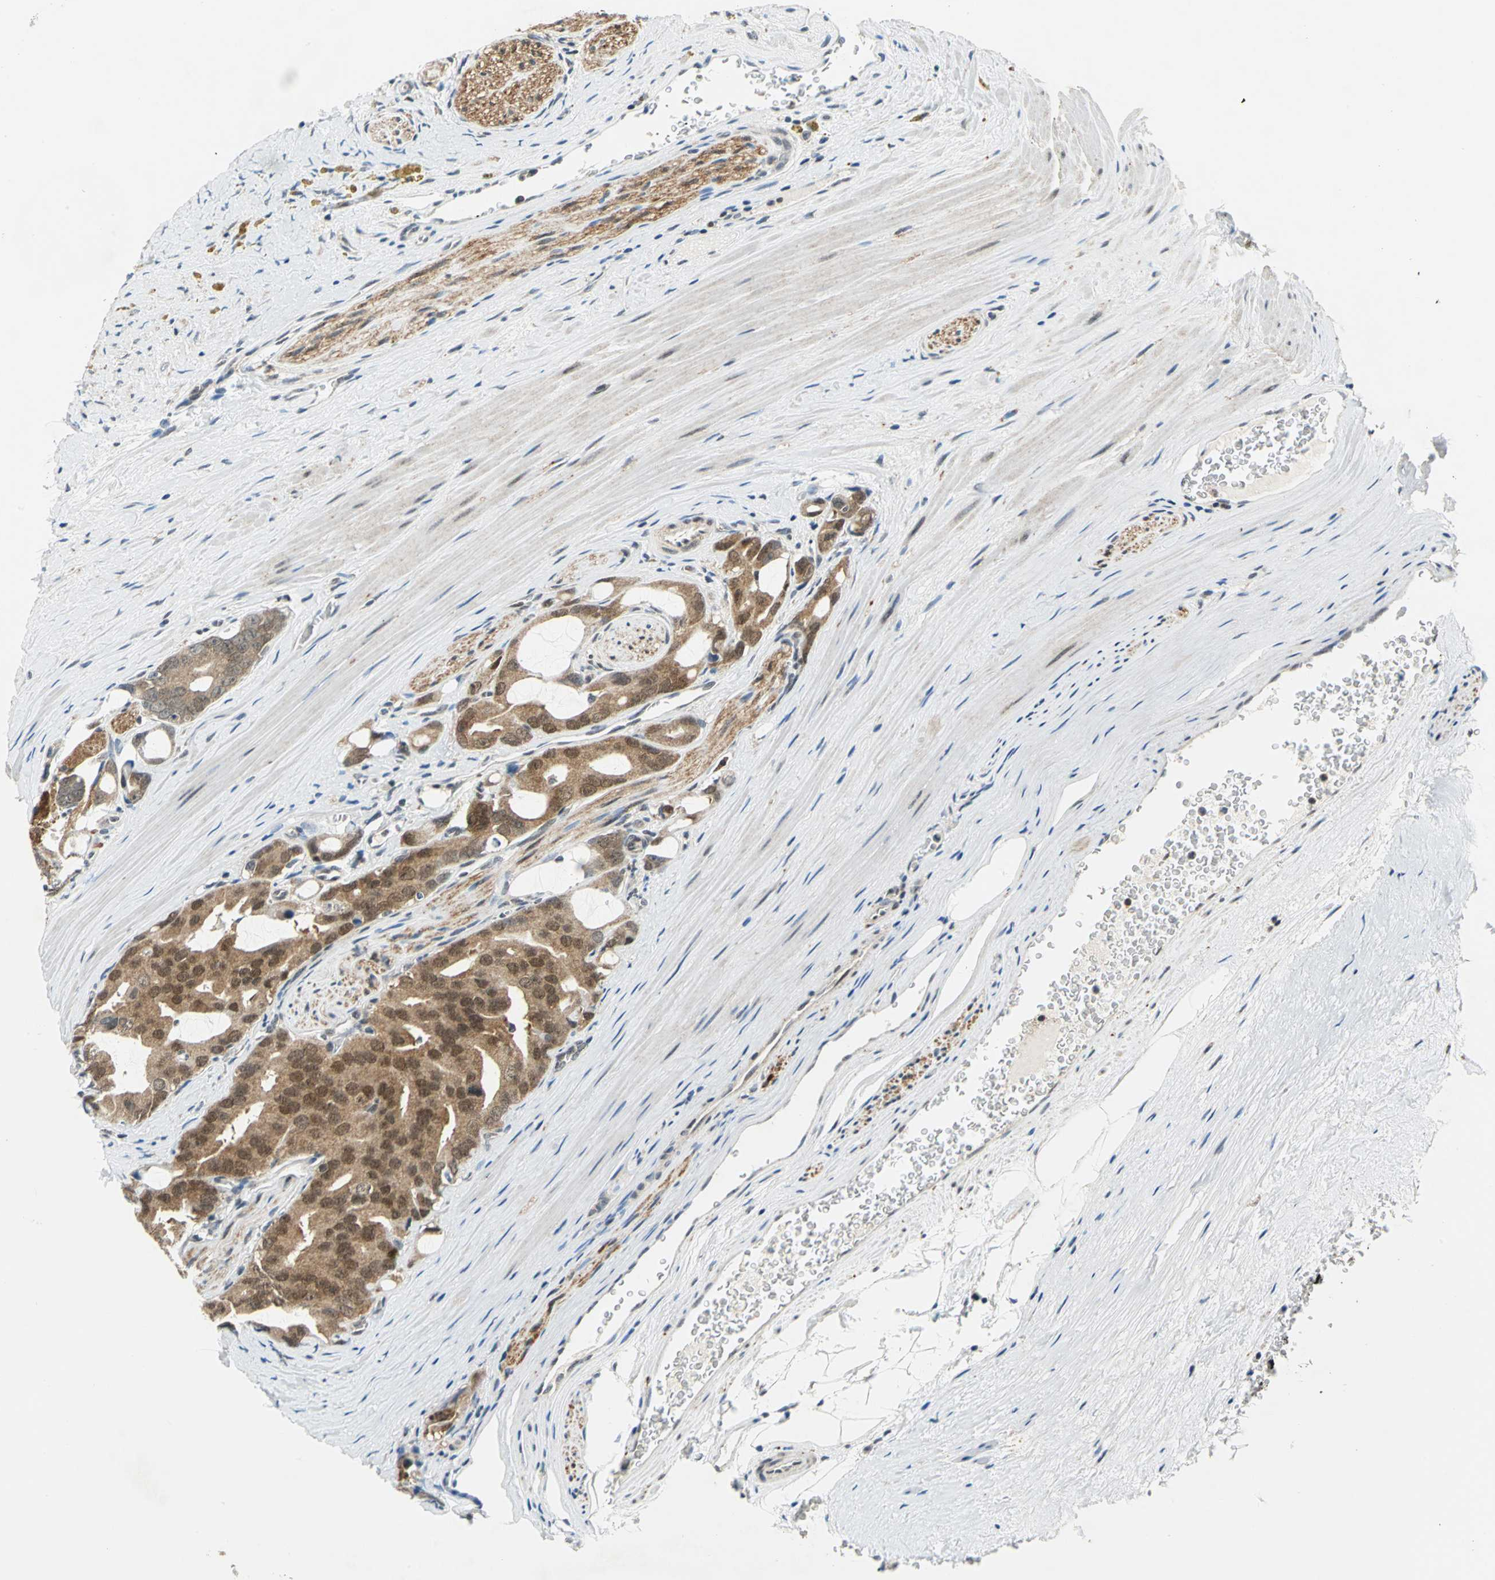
{"staining": {"intensity": "moderate", "quantity": ">75%", "location": "cytoplasmic/membranous,nuclear"}, "tissue": "prostate cancer", "cell_type": "Tumor cells", "image_type": "cancer", "snomed": [{"axis": "morphology", "description": "Adenocarcinoma, Medium grade"}, {"axis": "topography", "description": "Prostate"}], "caption": "Immunohistochemistry image of neoplastic tissue: human prostate cancer (medium-grade adenocarcinoma) stained using immunohistochemistry (IHC) shows medium levels of moderate protein expression localized specifically in the cytoplasmic/membranous and nuclear of tumor cells, appearing as a cytoplasmic/membranous and nuclear brown color.", "gene": "PIN1", "patient": {"sex": "male", "age": 53}}